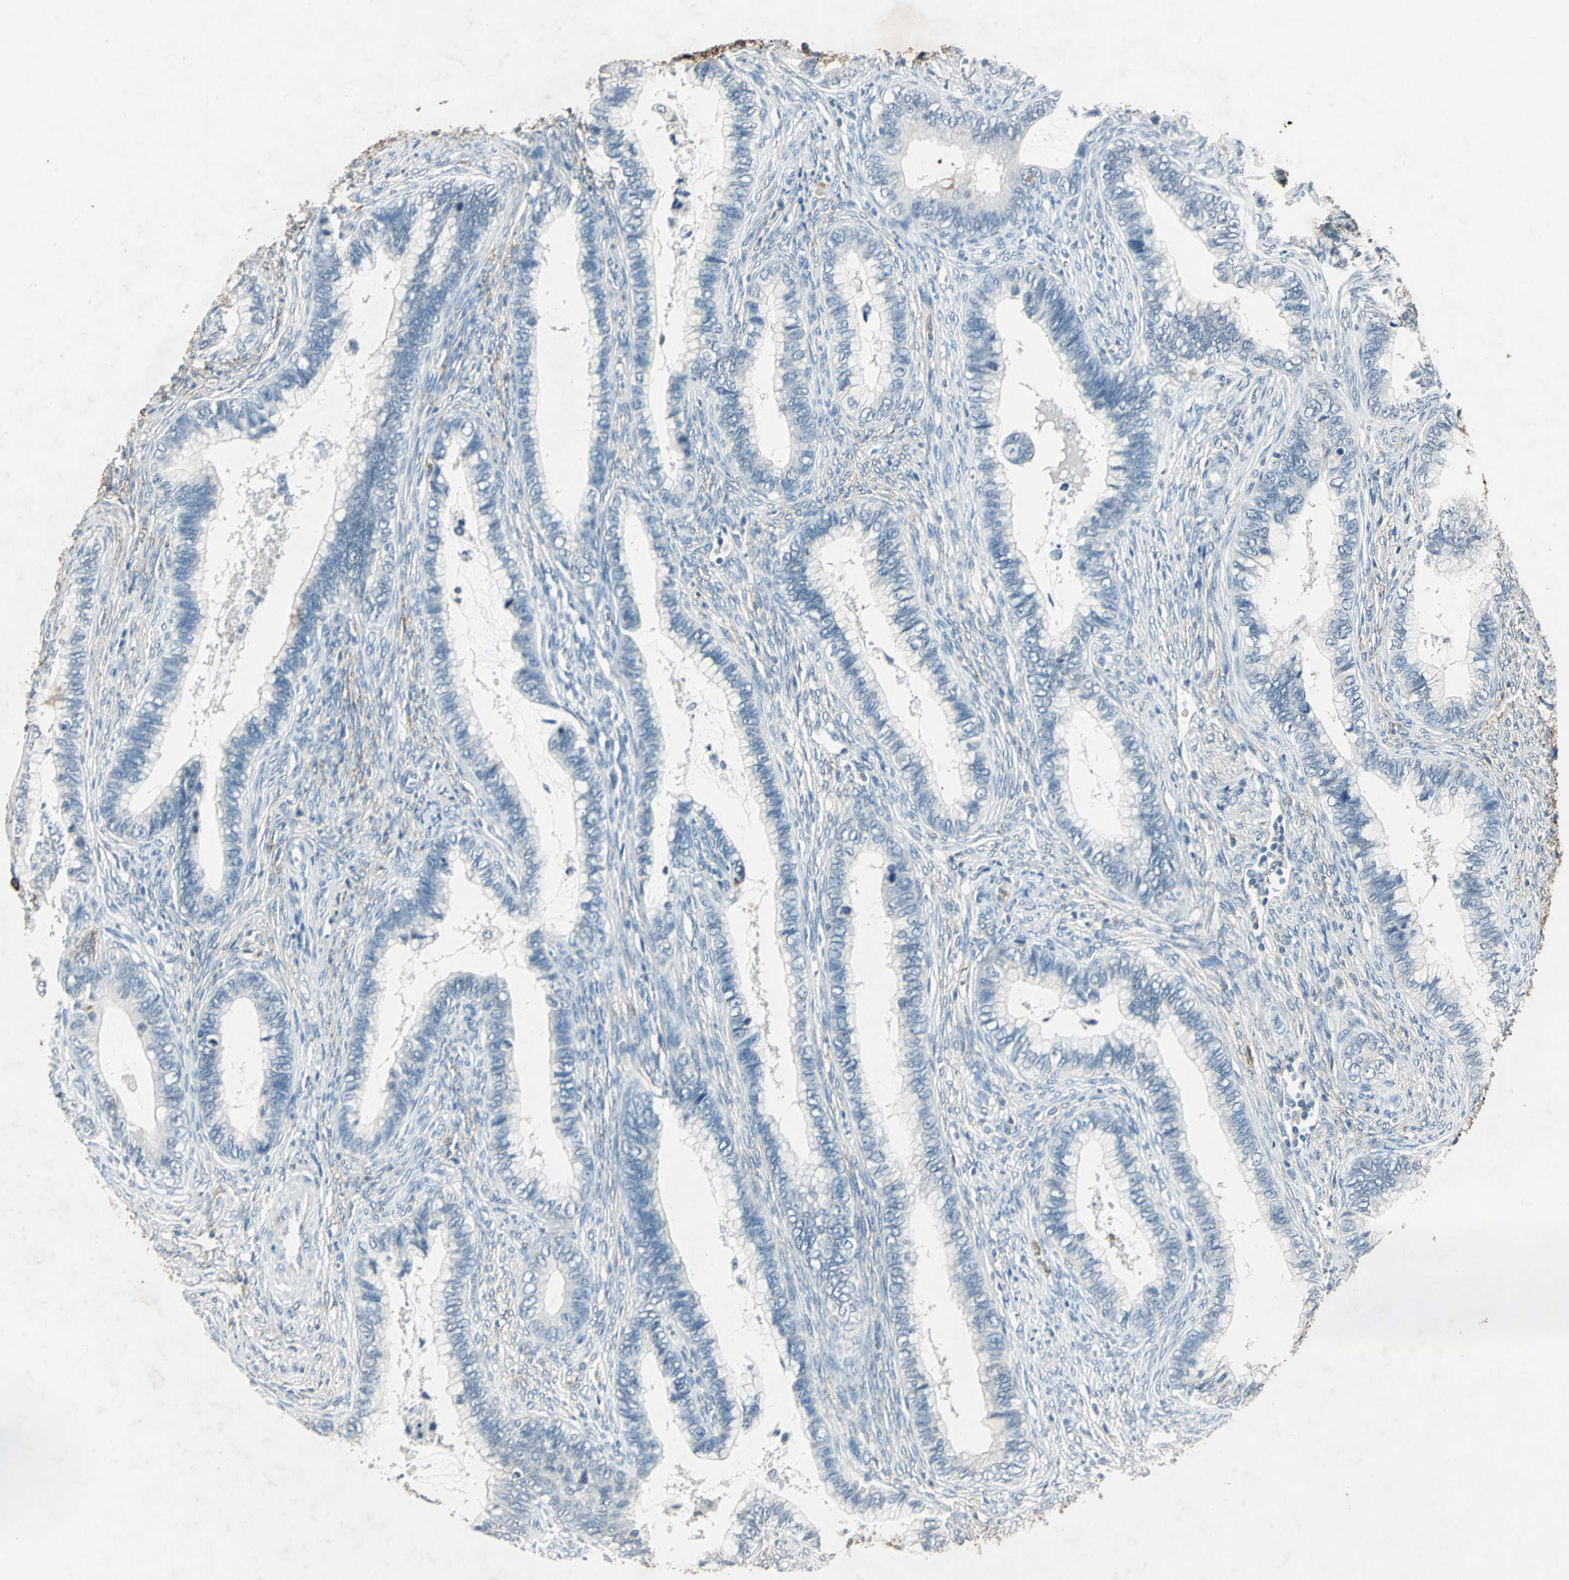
{"staining": {"intensity": "negative", "quantity": "none", "location": "none"}, "tissue": "cervical cancer", "cell_type": "Tumor cells", "image_type": "cancer", "snomed": [{"axis": "morphology", "description": "Adenocarcinoma, NOS"}, {"axis": "topography", "description": "Cervix"}], "caption": "IHC micrograph of neoplastic tissue: human cervical cancer (adenocarcinoma) stained with DAB shows no significant protein staining in tumor cells.", "gene": "CAMK2B", "patient": {"sex": "female", "age": 44}}